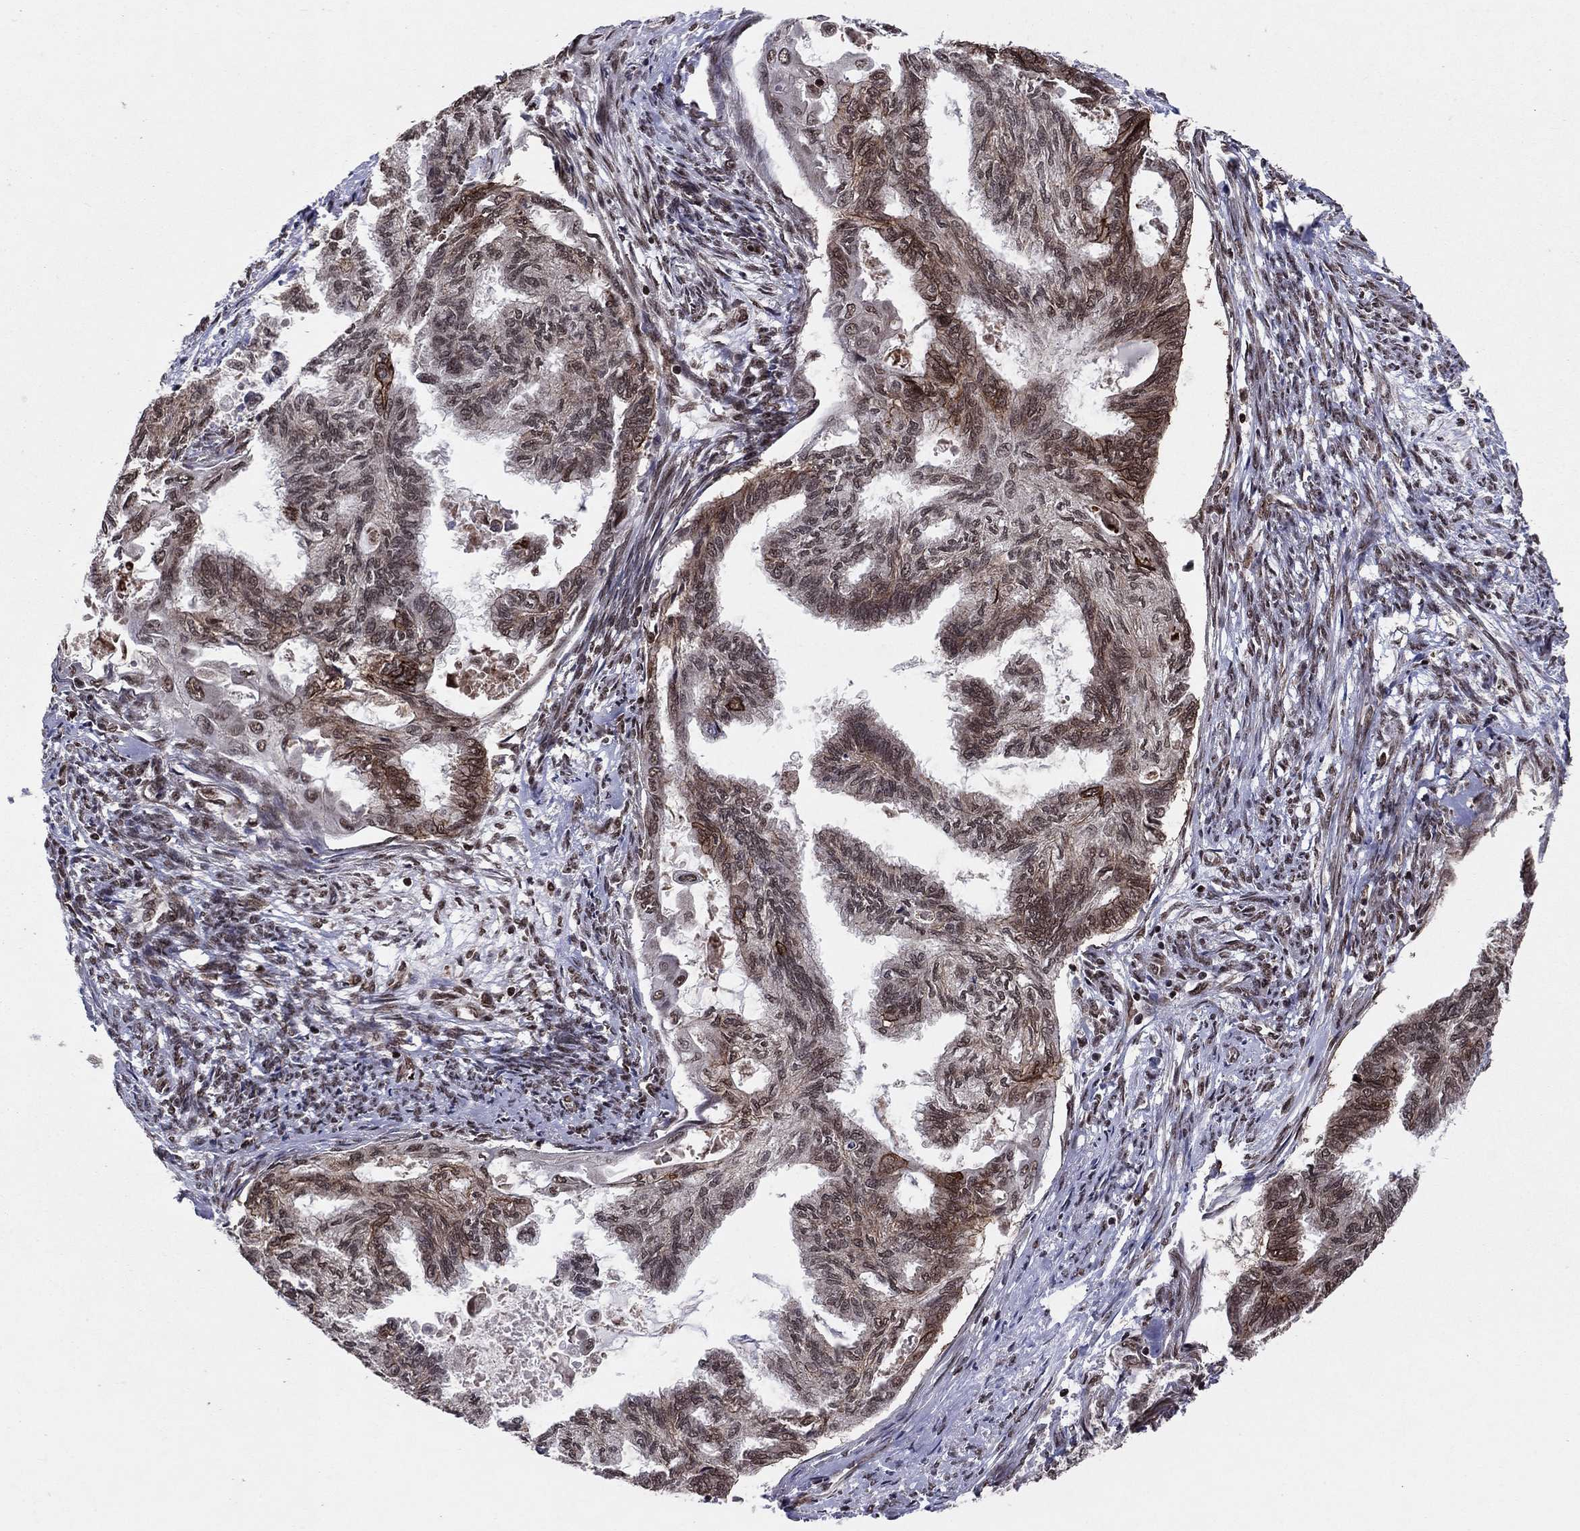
{"staining": {"intensity": "moderate", "quantity": "25%-75%", "location": "cytoplasmic/membranous"}, "tissue": "endometrial cancer", "cell_type": "Tumor cells", "image_type": "cancer", "snomed": [{"axis": "morphology", "description": "Adenocarcinoma, NOS"}, {"axis": "topography", "description": "Endometrium"}], "caption": "DAB immunohistochemical staining of human adenocarcinoma (endometrial) demonstrates moderate cytoplasmic/membranous protein positivity in approximately 25%-75% of tumor cells. Immunohistochemistry (ihc) stains the protein of interest in brown and the nuclei are stained blue.", "gene": "SSX2IP", "patient": {"sex": "female", "age": 86}}